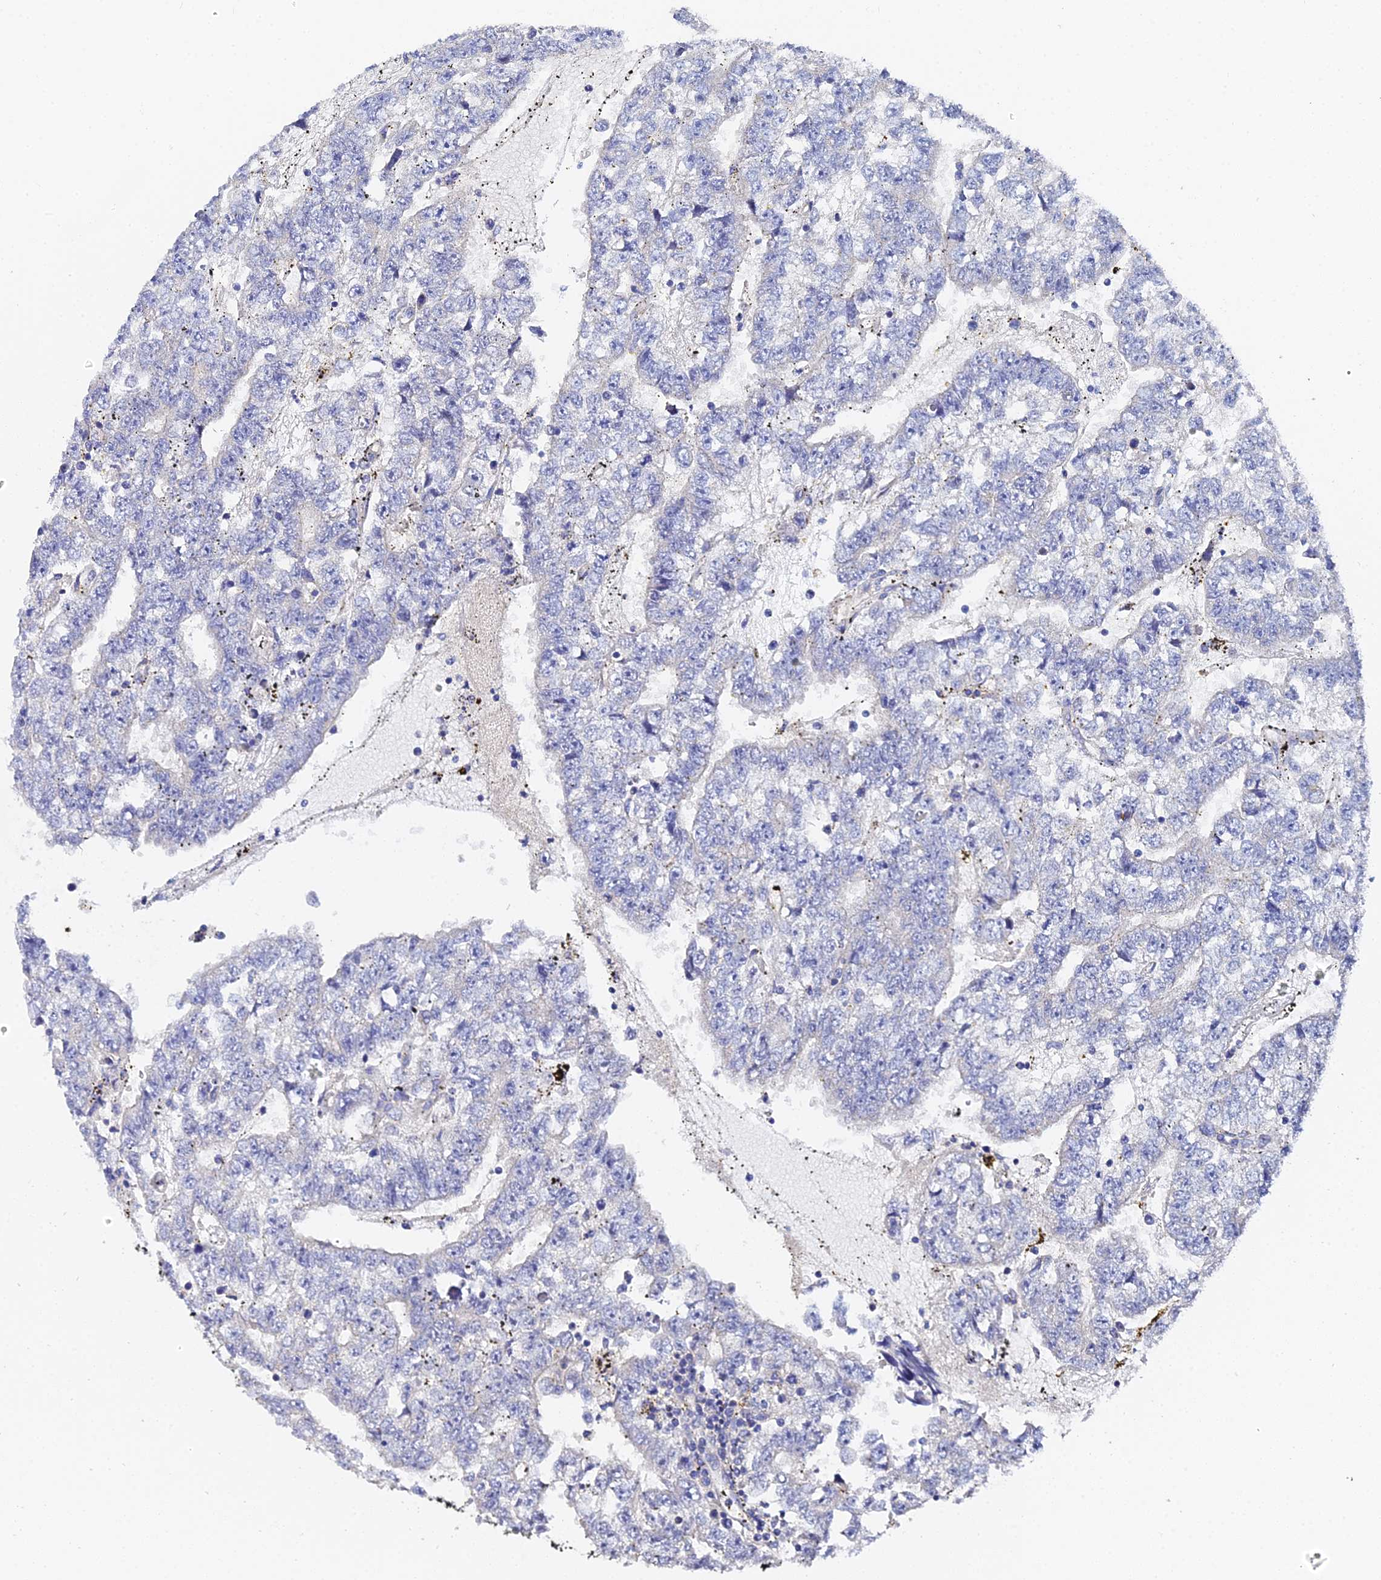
{"staining": {"intensity": "negative", "quantity": "none", "location": "none"}, "tissue": "testis cancer", "cell_type": "Tumor cells", "image_type": "cancer", "snomed": [{"axis": "morphology", "description": "Carcinoma, Embryonal, NOS"}, {"axis": "topography", "description": "Testis"}], "caption": "Photomicrograph shows no significant protein positivity in tumor cells of testis cancer (embryonal carcinoma).", "gene": "UBE2L3", "patient": {"sex": "male", "age": 25}}